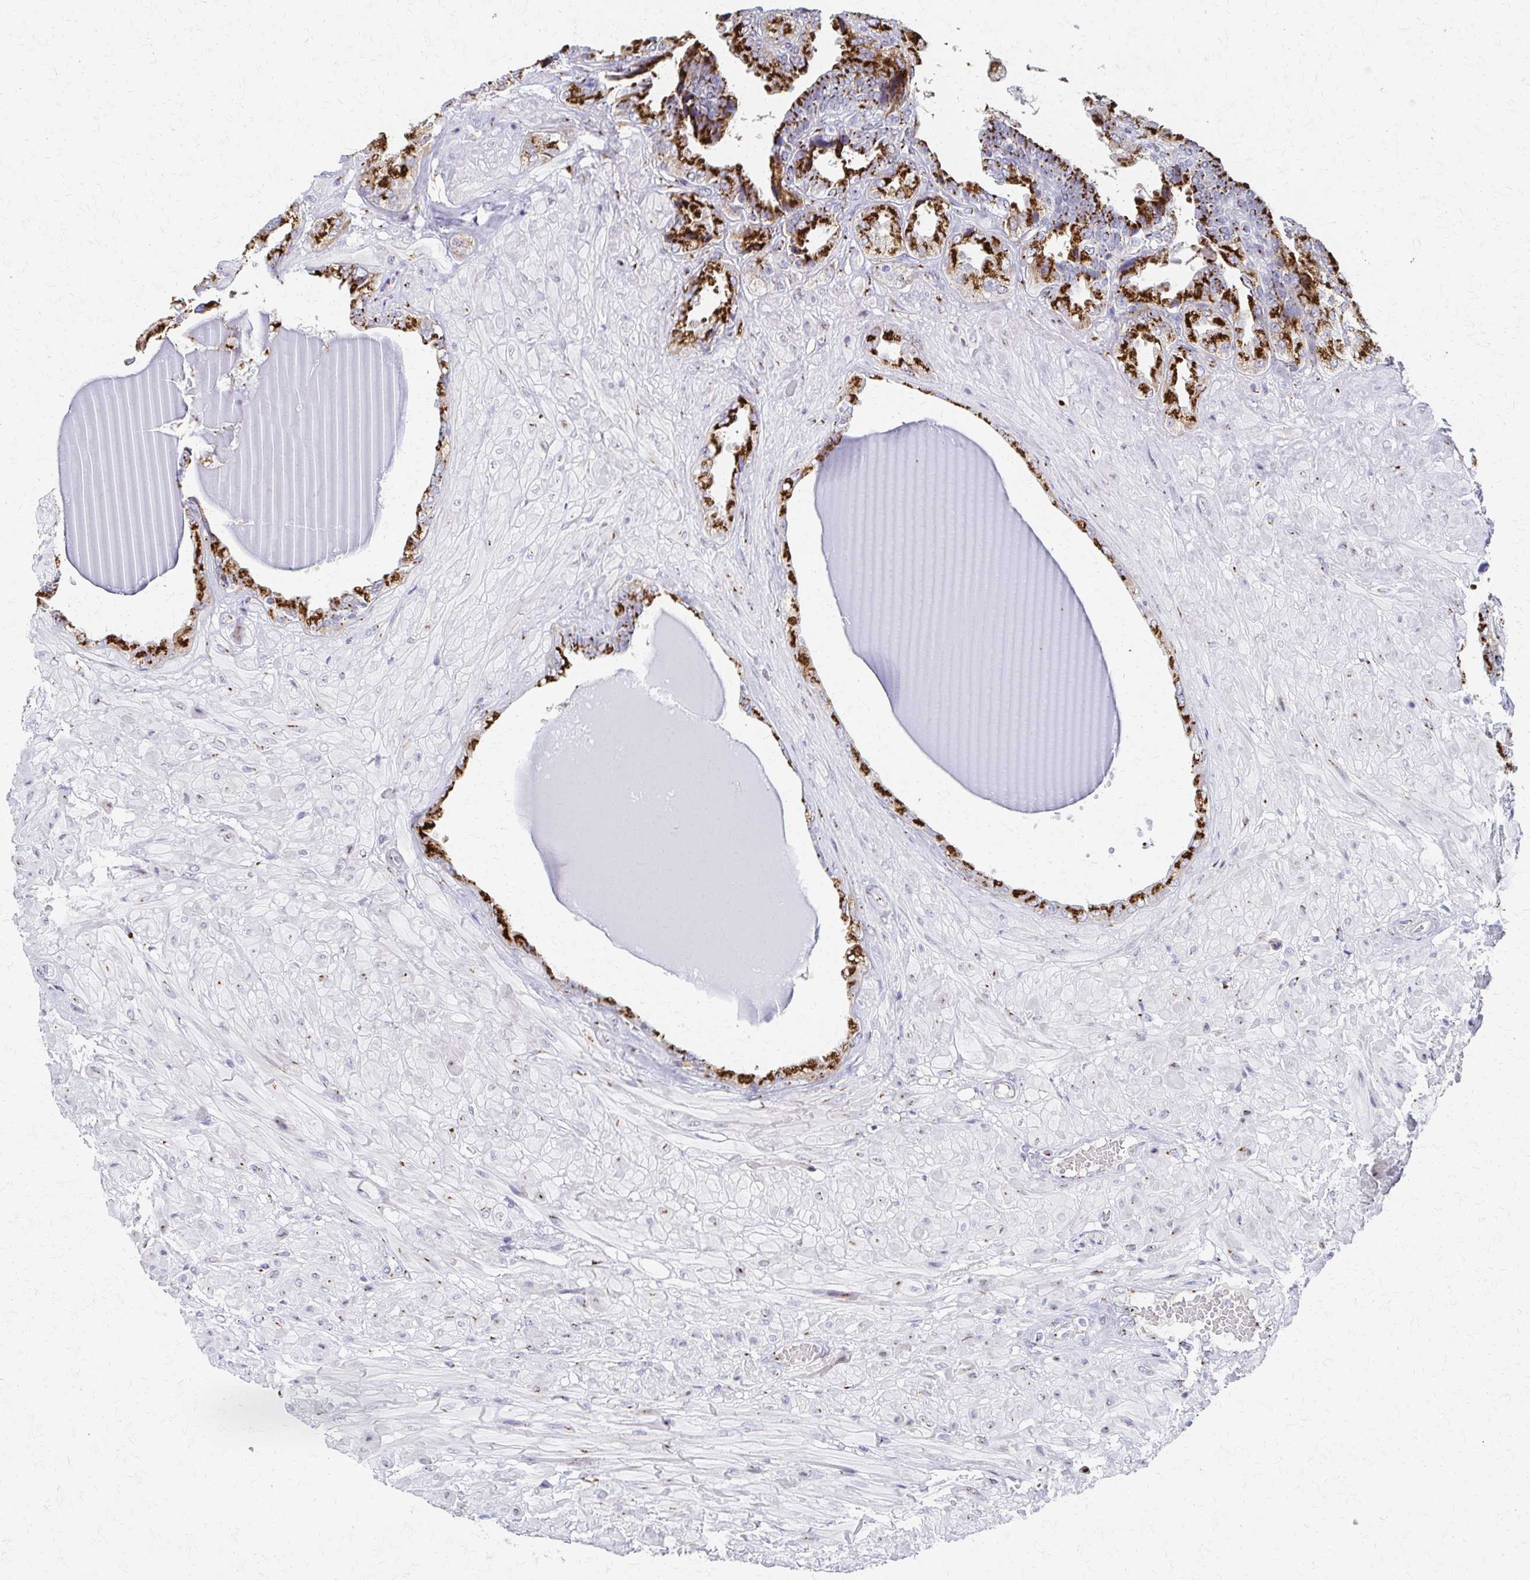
{"staining": {"intensity": "strong", "quantity": ">75%", "location": "cytoplasmic/membranous"}, "tissue": "seminal vesicle", "cell_type": "Glandular cells", "image_type": "normal", "snomed": [{"axis": "morphology", "description": "Normal tissue, NOS"}, {"axis": "topography", "description": "Seminal veicle"}], "caption": "DAB immunohistochemical staining of benign human seminal vesicle reveals strong cytoplasmic/membranous protein staining in approximately >75% of glandular cells.", "gene": "ENSG00000254692", "patient": {"sex": "male", "age": 55}}